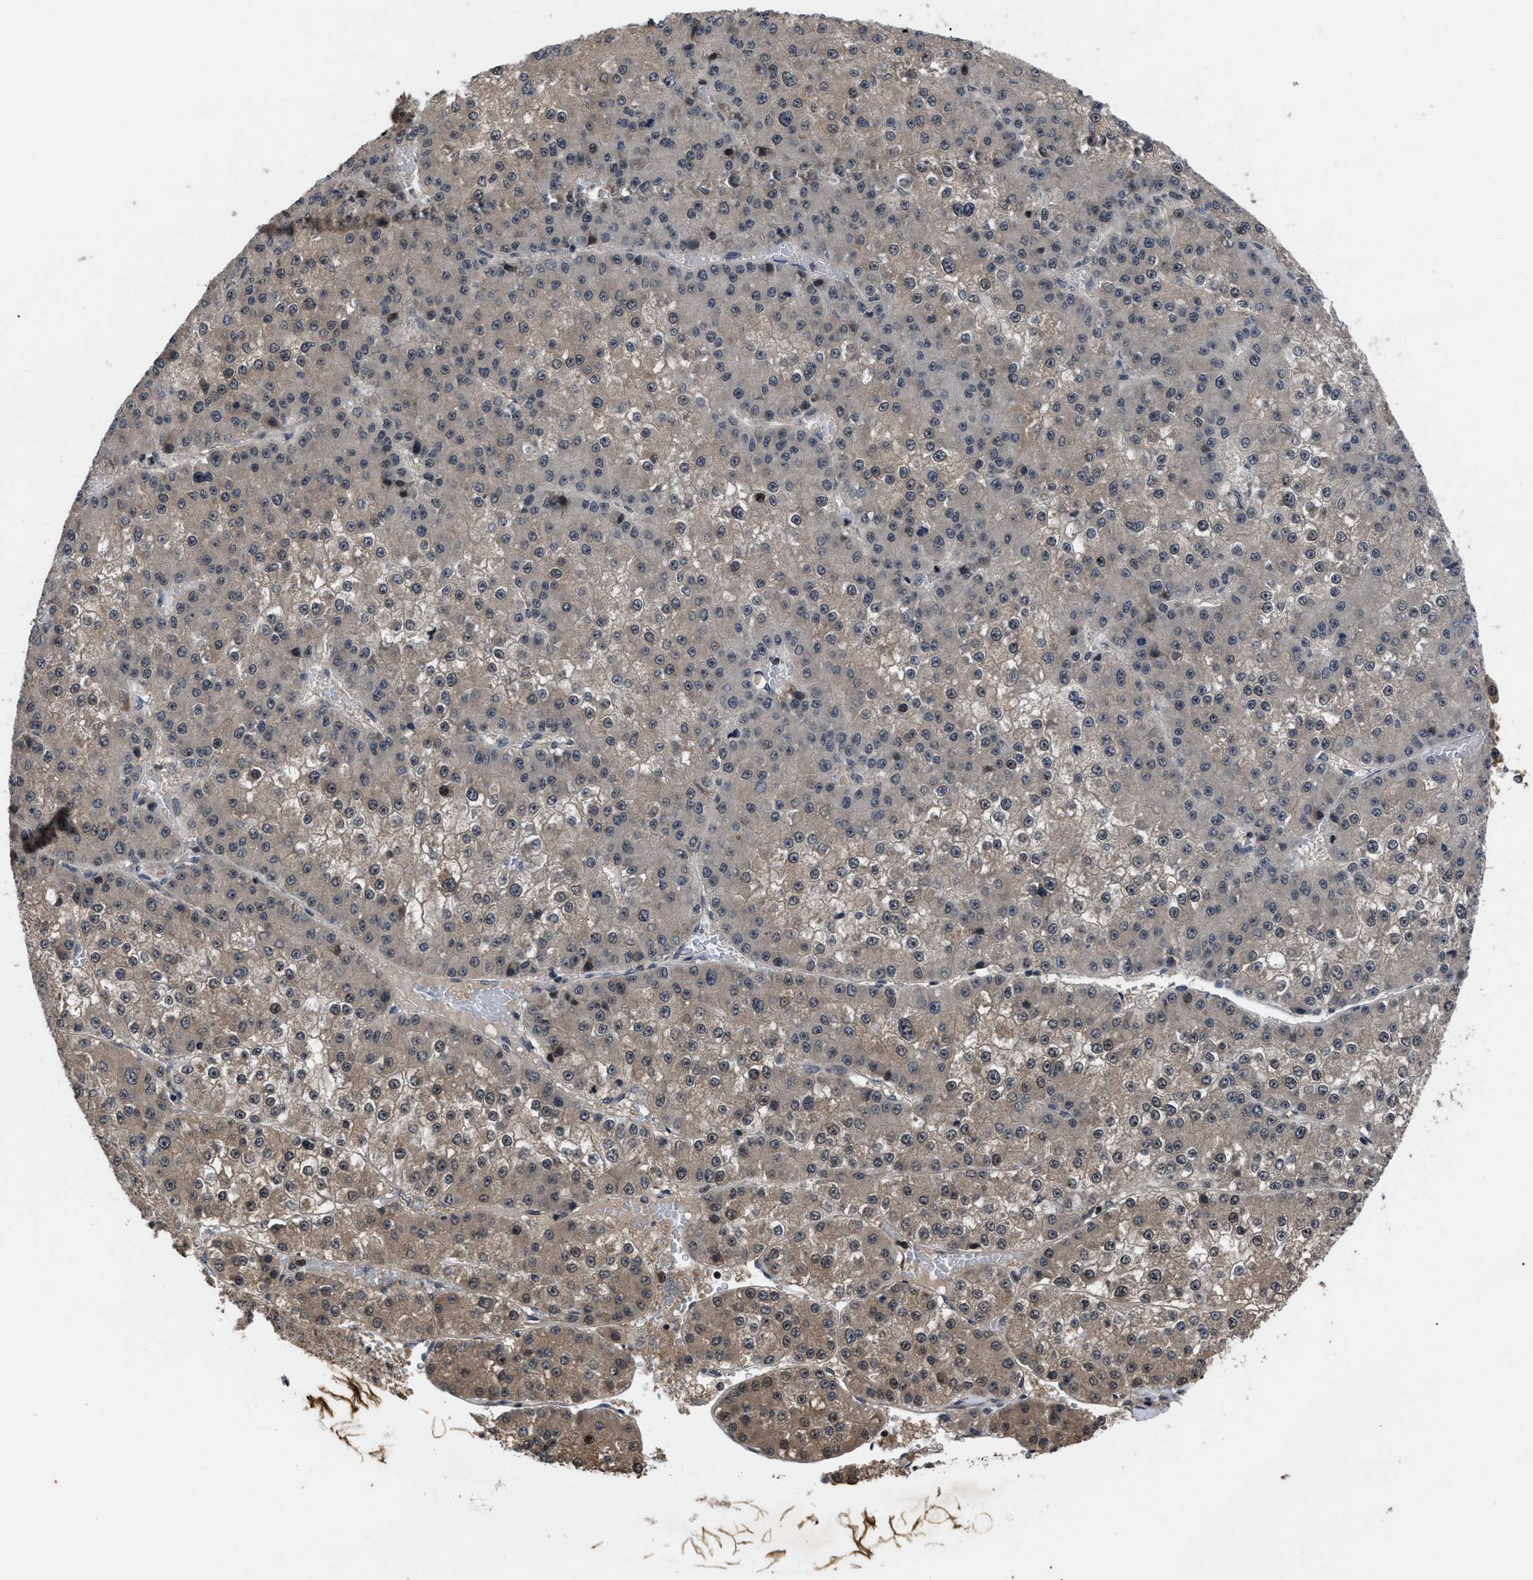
{"staining": {"intensity": "weak", "quantity": "25%-75%", "location": "cytoplasmic/membranous"}, "tissue": "liver cancer", "cell_type": "Tumor cells", "image_type": "cancer", "snomed": [{"axis": "morphology", "description": "Carcinoma, Hepatocellular, NOS"}, {"axis": "topography", "description": "Liver"}], "caption": "This micrograph demonstrates immunohistochemistry staining of human hepatocellular carcinoma (liver), with low weak cytoplasmic/membranous expression in approximately 25%-75% of tumor cells.", "gene": "DNAJC14", "patient": {"sex": "female", "age": 73}}